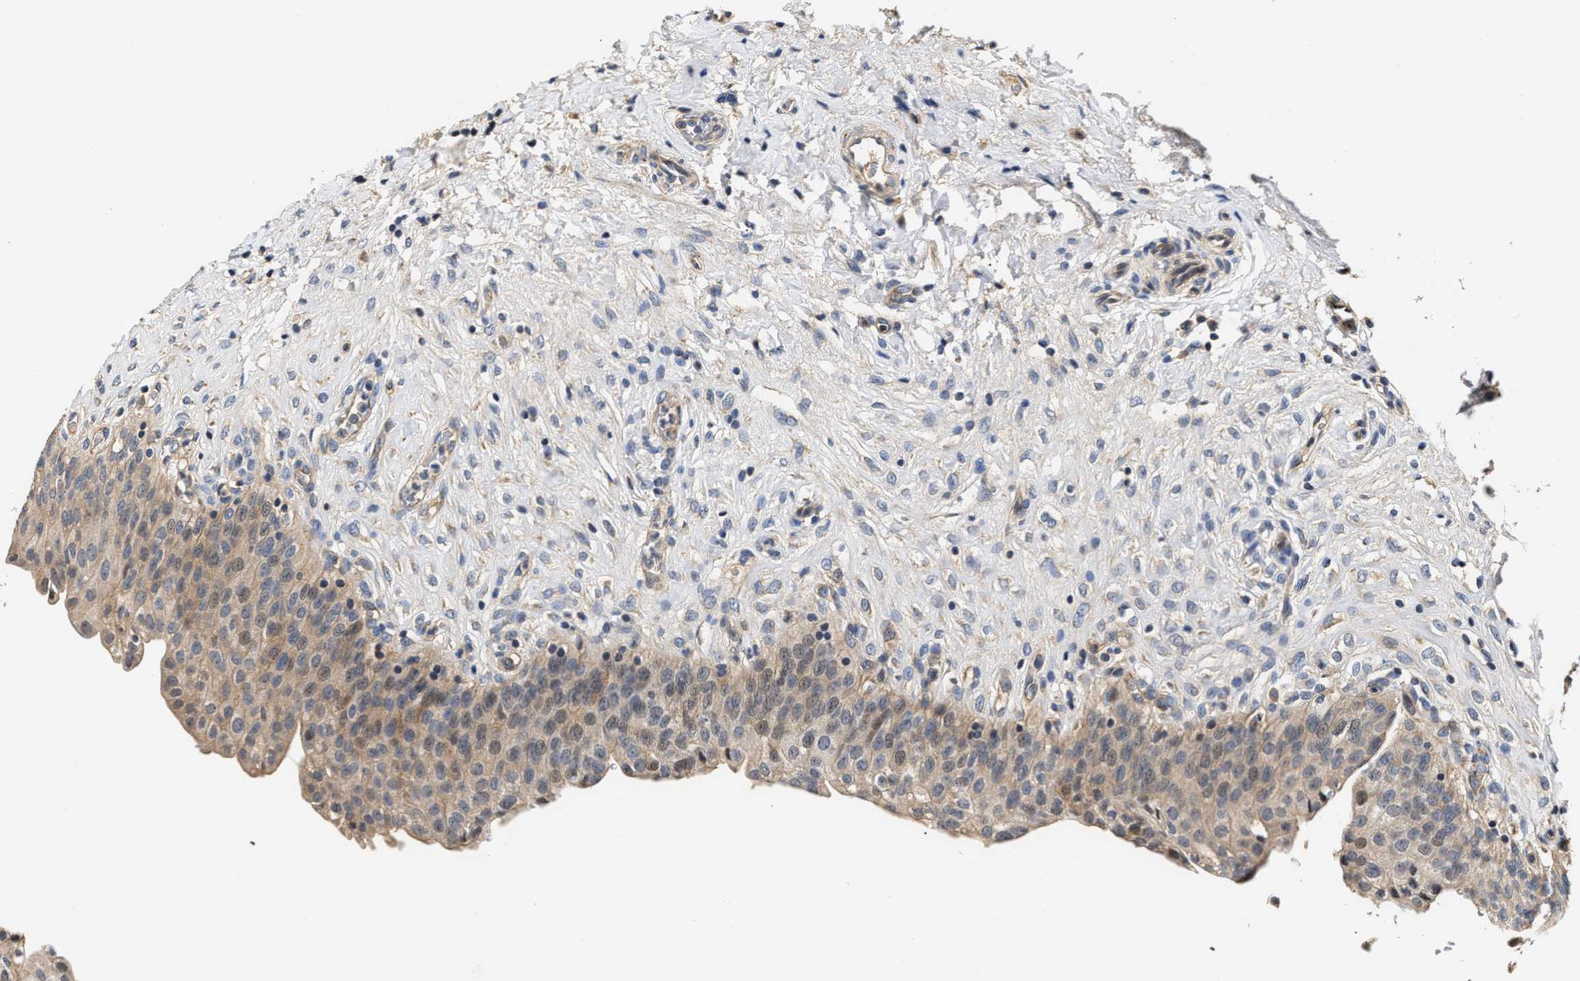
{"staining": {"intensity": "weak", "quantity": "25%-75%", "location": "cytoplasmic/membranous"}, "tissue": "urinary bladder", "cell_type": "Urothelial cells", "image_type": "normal", "snomed": [{"axis": "morphology", "description": "Urothelial carcinoma, High grade"}, {"axis": "topography", "description": "Urinary bladder"}], "caption": "High-magnification brightfield microscopy of unremarkable urinary bladder stained with DAB (3,3'-diaminobenzidine) (brown) and counterstained with hematoxylin (blue). urothelial cells exhibit weak cytoplasmic/membranous staining is seen in about25%-75% of cells.", "gene": "TEX2", "patient": {"sex": "male", "age": 46}}